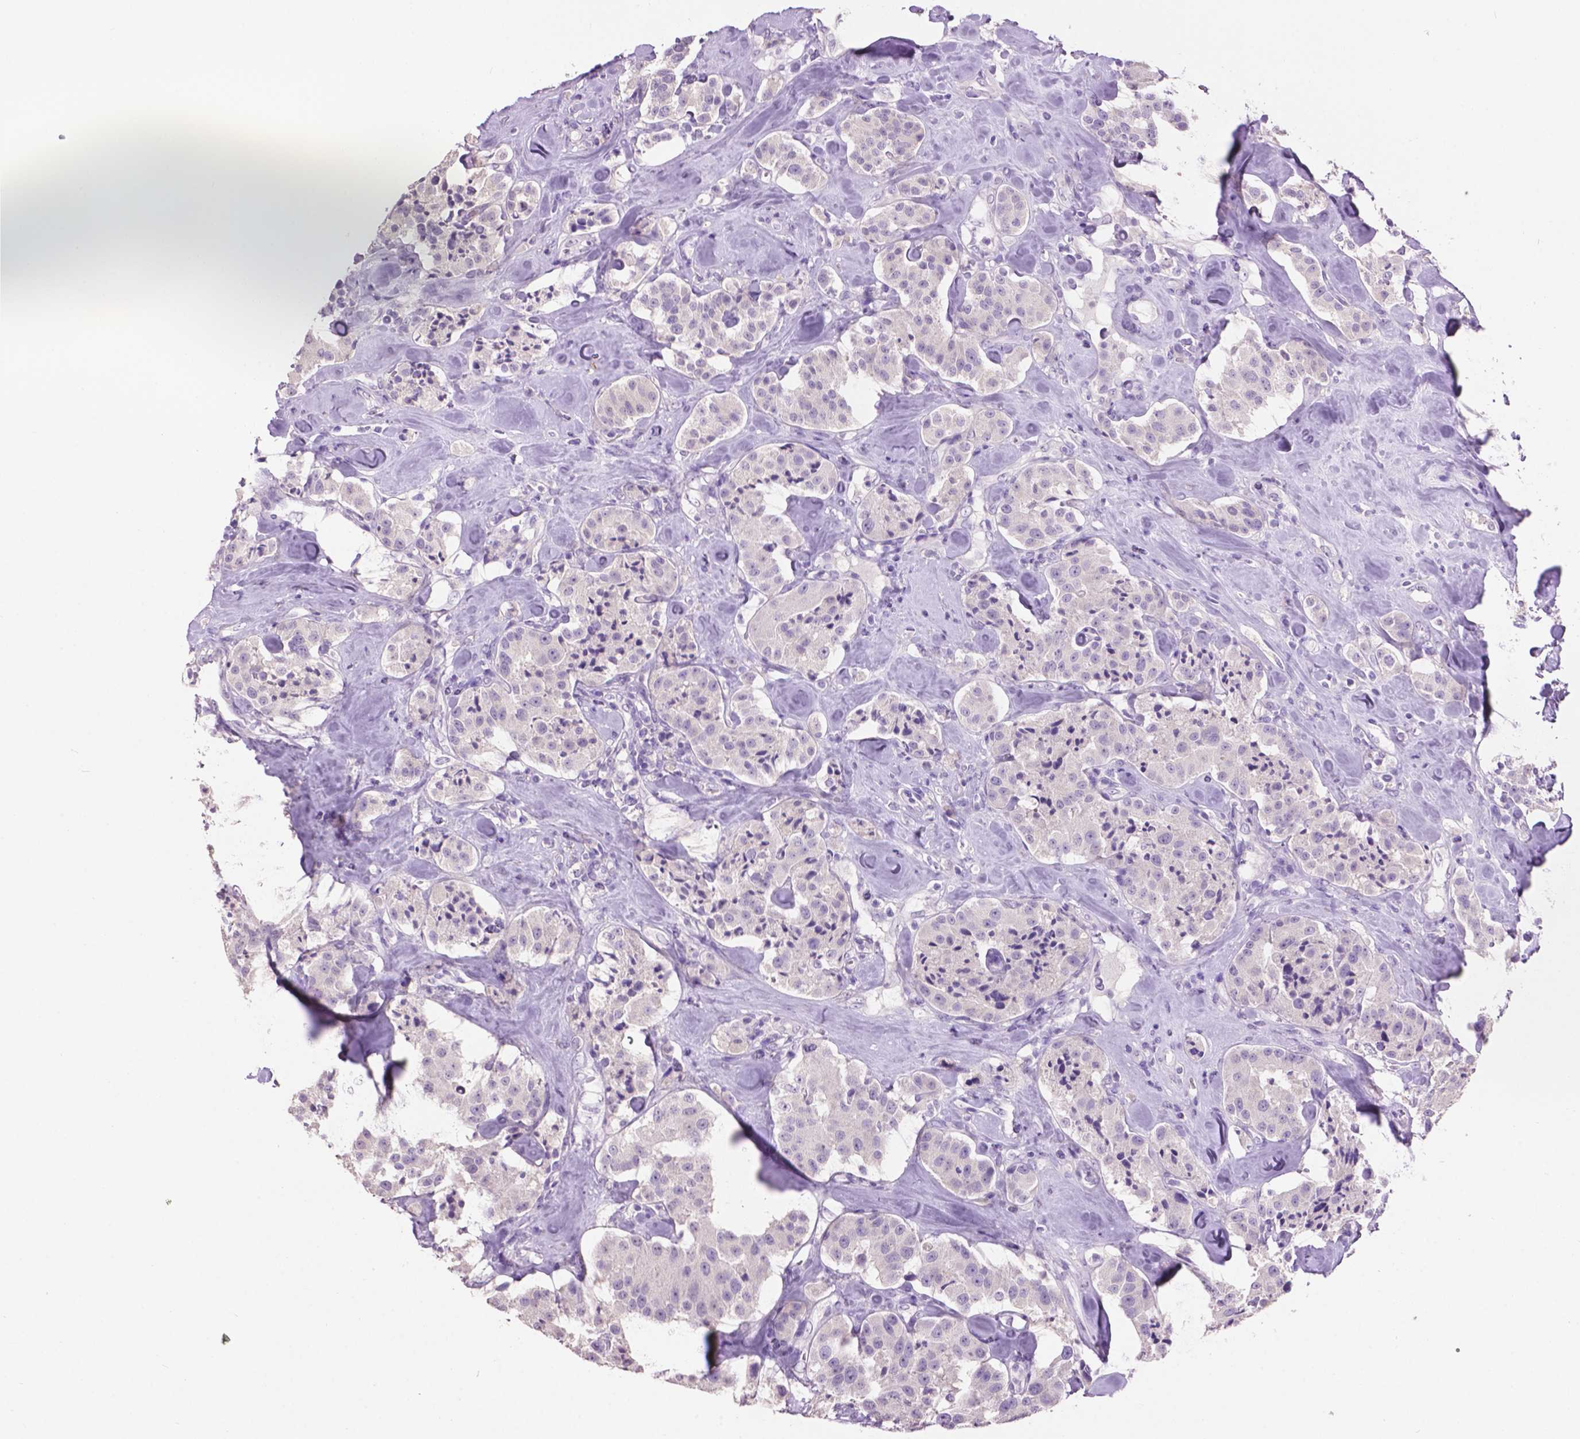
{"staining": {"intensity": "negative", "quantity": "none", "location": "none"}, "tissue": "carcinoid", "cell_type": "Tumor cells", "image_type": "cancer", "snomed": [{"axis": "morphology", "description": "Carcinoid, malignant, NOS"}, {"axis": "topography", "description": "Pancreas"}], "caption": "Carcinoid (malignant) was stained to show a protein in brown. There is no significant staining in tumor cells.", "gene": "CRYBA4", "patient": {"sex": "male", "age": 41}}